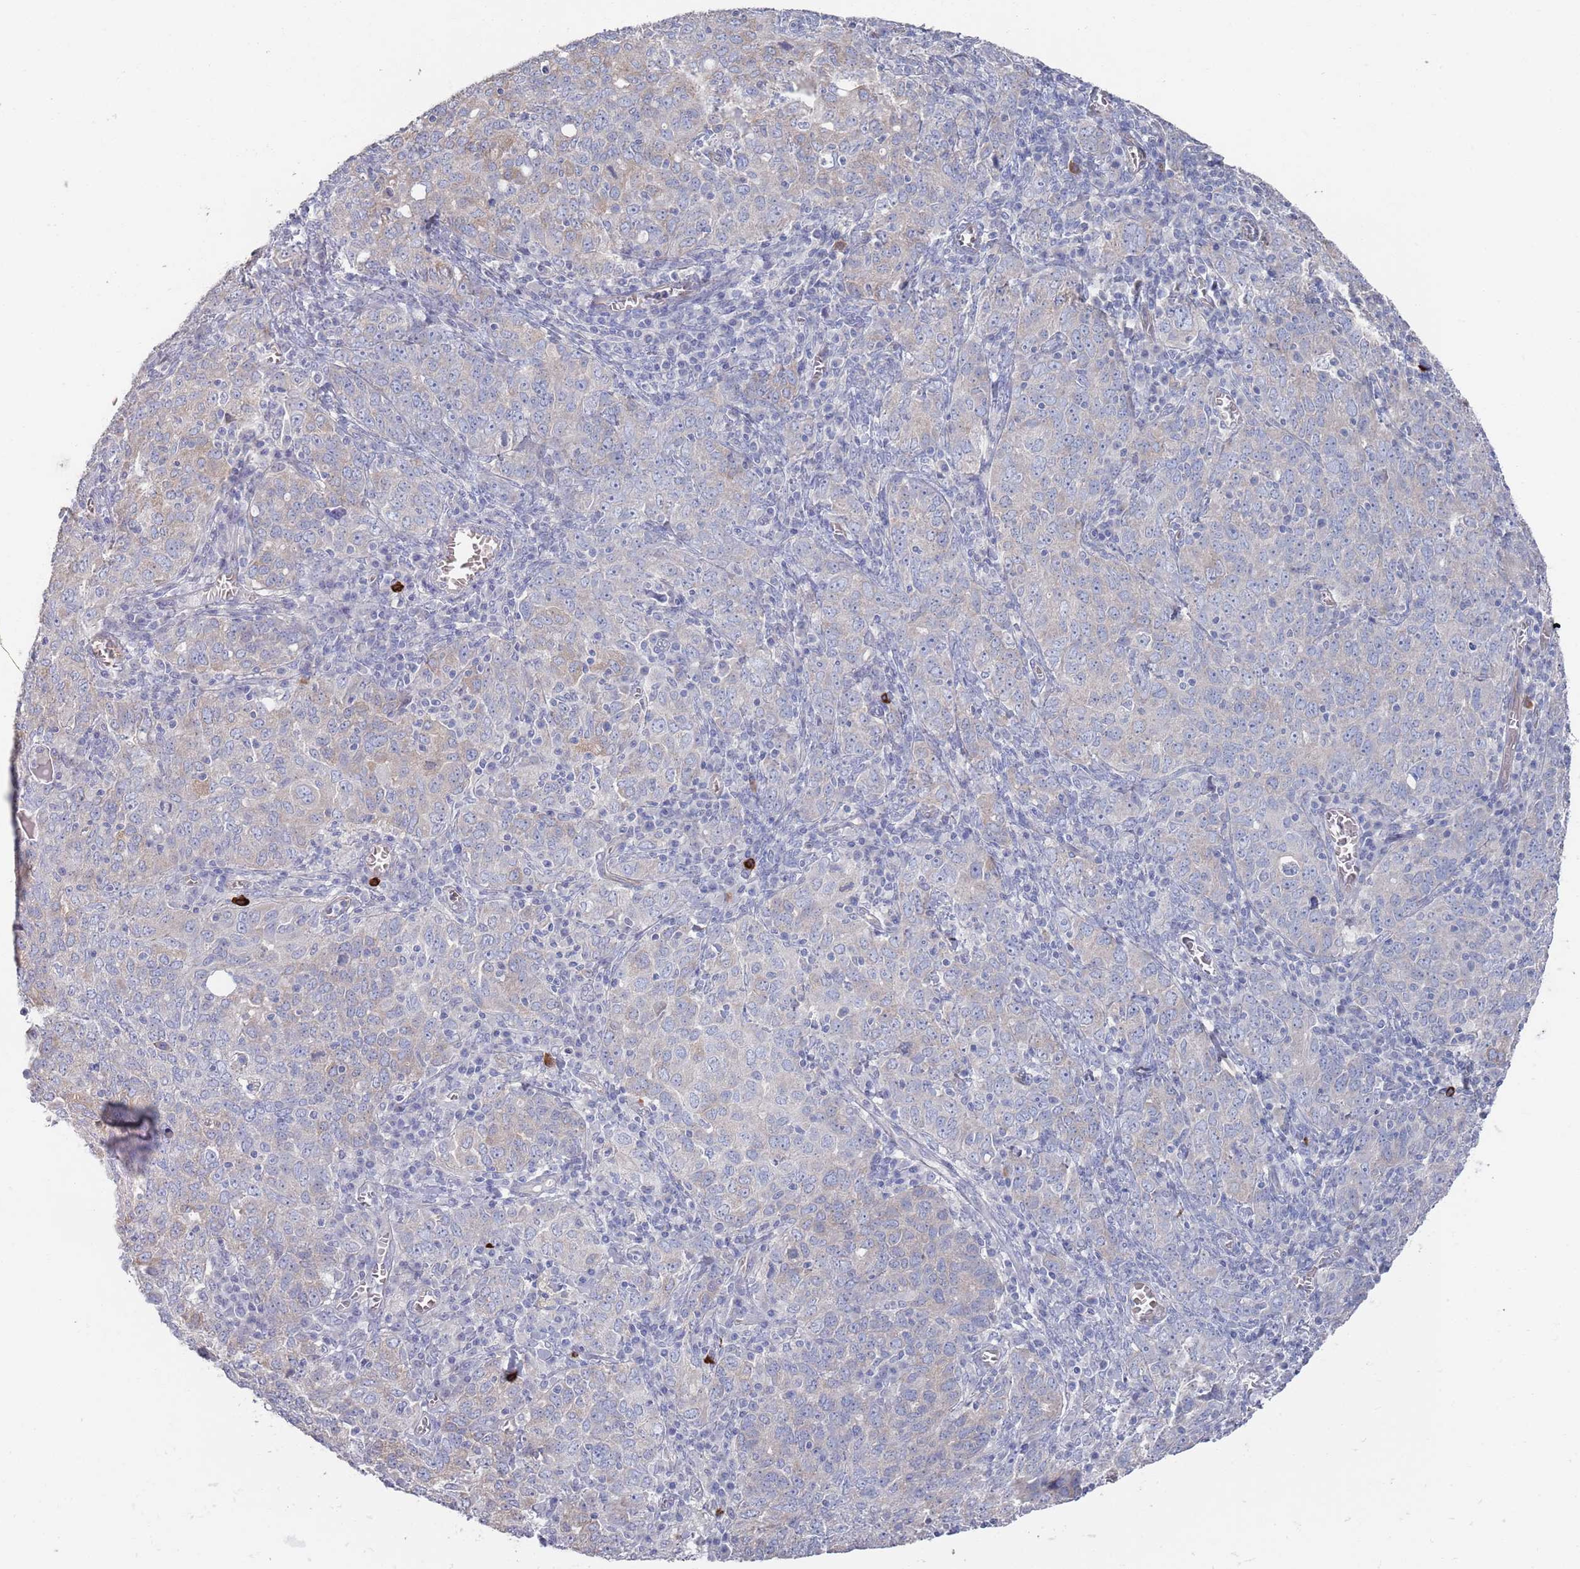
{"staining": {"intensity": "weak", "quantity": "<25%", "location": "cytoplasmic/membranous"}, "tissue": "ovarian cancer", "cell_type": "Tumor cells", "image_type": "cancer", "snomed": [{"axis": "morphology", "description": "Carcinoma, endometroid"}, {"axis": "topography", "description": "Ovary"}], "caption": "Immunohistochemistry (IHC) photomicrograph of neoplastic tissue: endometroid carcinoma (ovarian) stained with DAB shows no significant protein positivity in tumor cells.", "gene": "TMCO3", "patient": {"sex": "female", "age": 62}}